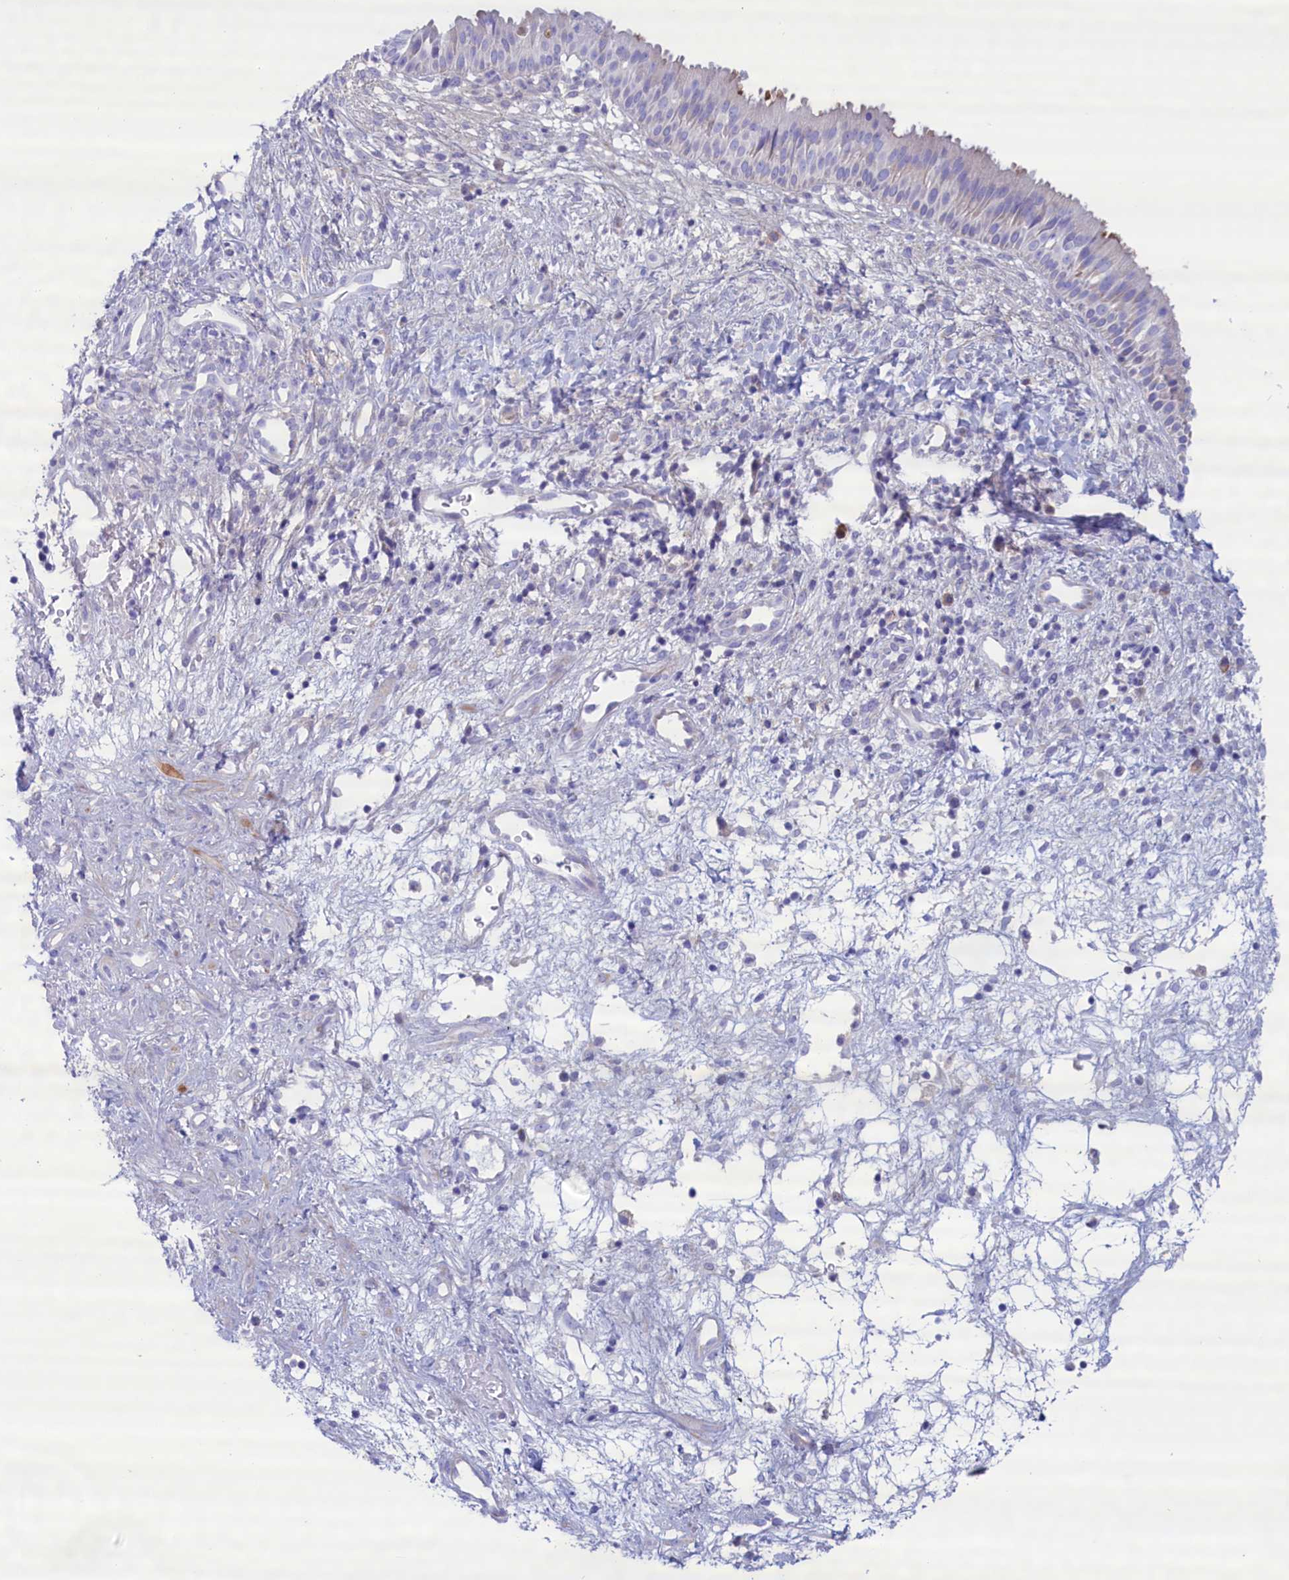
{"staining": {"intensity": "moderate", "quantity": "<25%", "location": "cytoplasmic/membranous"}, "tissue": "nasopharynx", "cell_type": "Respiratory epithelial cells", "image_type": "normal", "snomed": [{"axis": "morphology", "description": "Normal tissue, NOS"}, {"axis": "topography", "description": "Nasopharynx"}], "caption": "Brown immunohistochemical staining in unremarkable human nasopharynx demonstrates moderate cytoplasmic/membranous expression in approximately <25% of respiratory epithelial cells. The staining was performed using DAB (3,3'-diaminobenzidine) to visualize the protein expression in brown, while the nuclei were stained in blue with hematoxylin (Magnification: 20x).", "gene": "MPV17L2", "patient": {"sex": "male", "age": 22}}